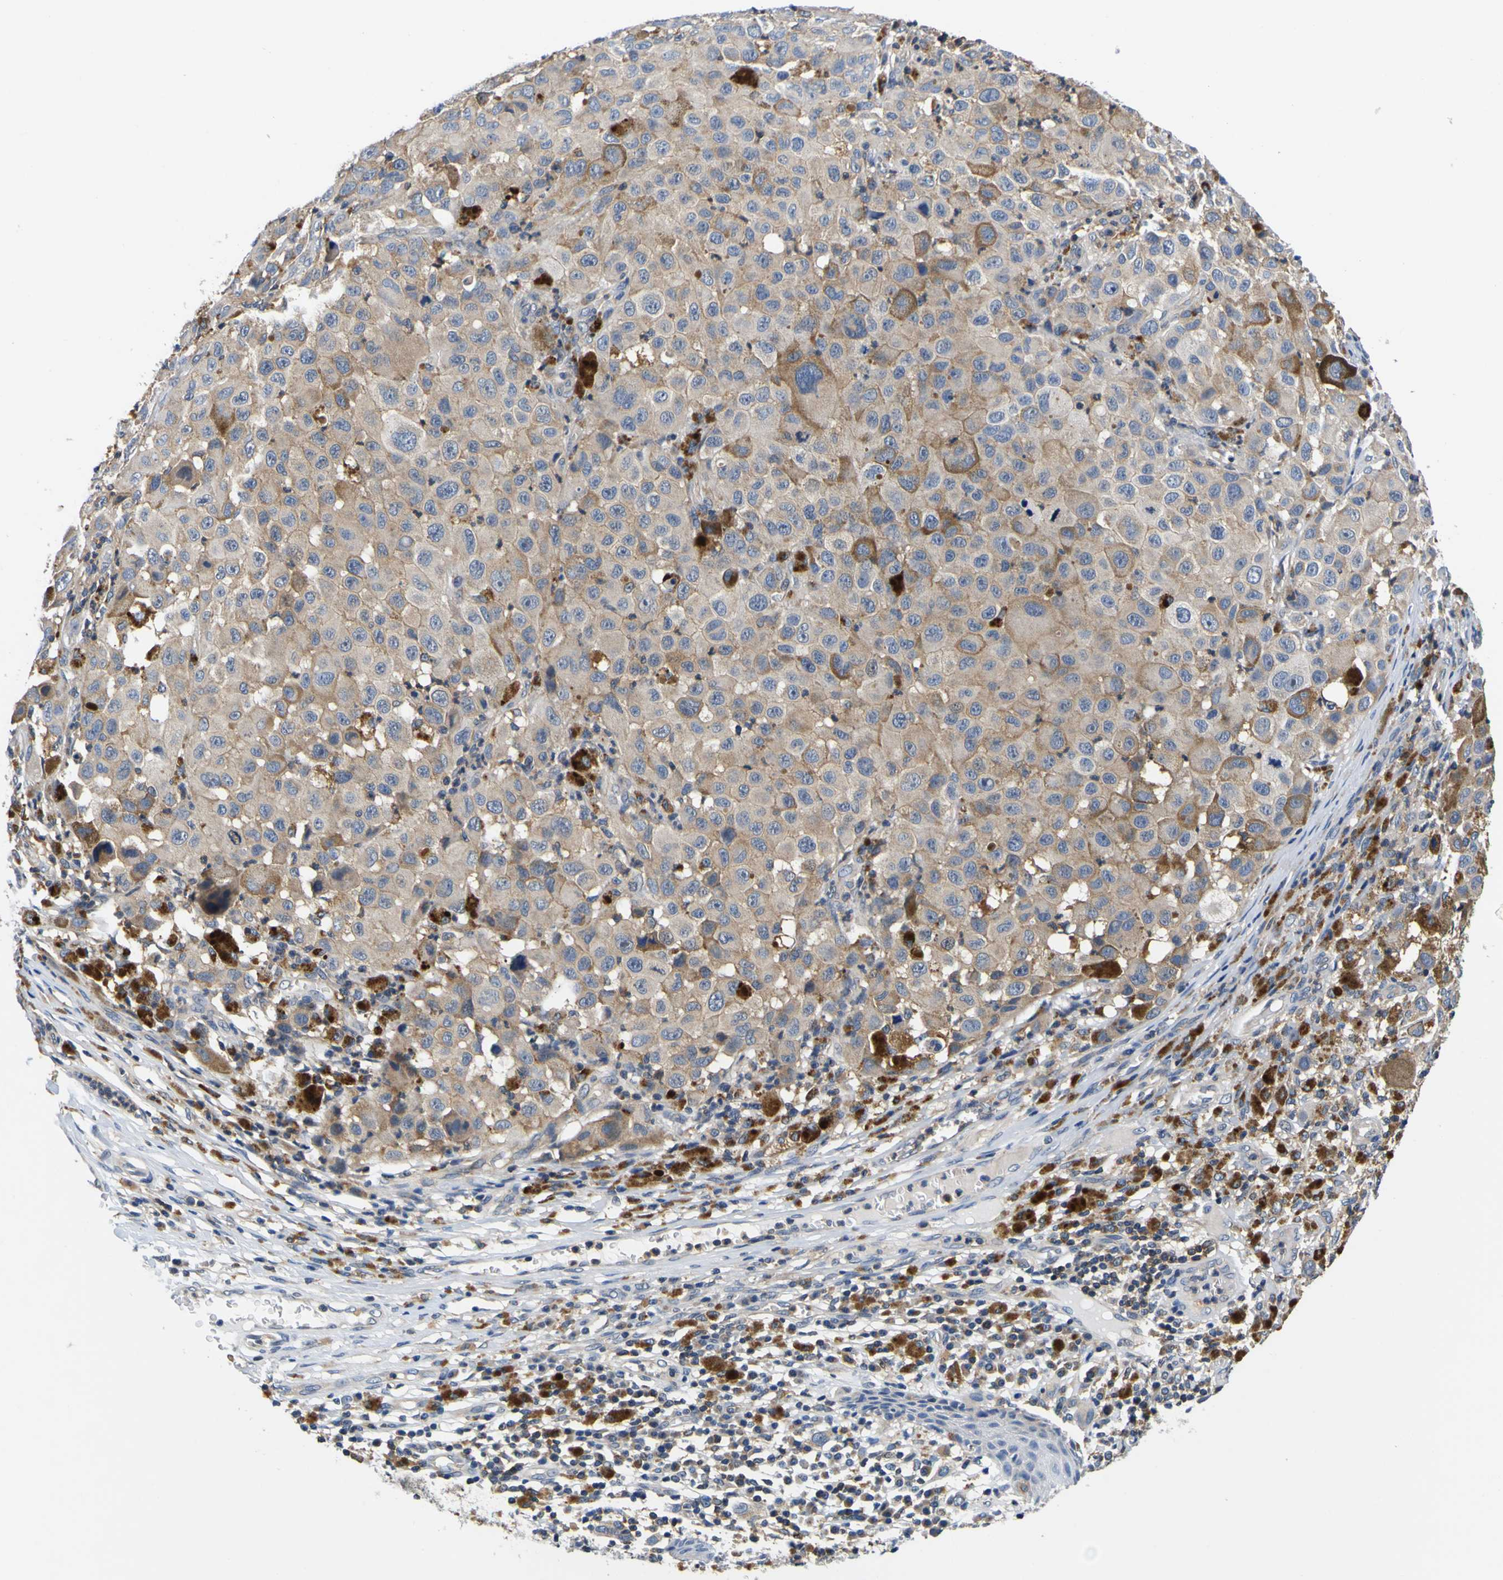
{"staining": {"intensity": "moderate", "quantity": ">75%", "location": "cytoplasmic/membranous"}, "tissue": "melanoma", "cell_type": "Tumor cells", "image_type": "cancer", "snomed": [{"axis": "morphology", "description": "Malignant melanoma, NOS"}, {"axis": "topography", "description": "Skin"}], "caption": "DAB (3,3'-diaminobenzidine) immunohistochemical staining of malignant melanoma reveals moderate cytoplasmic/membranous protein staining in approximately >75% of tumor cells.", "gene": "TNIK", "patient": {"sex": "male", "age": 96}}